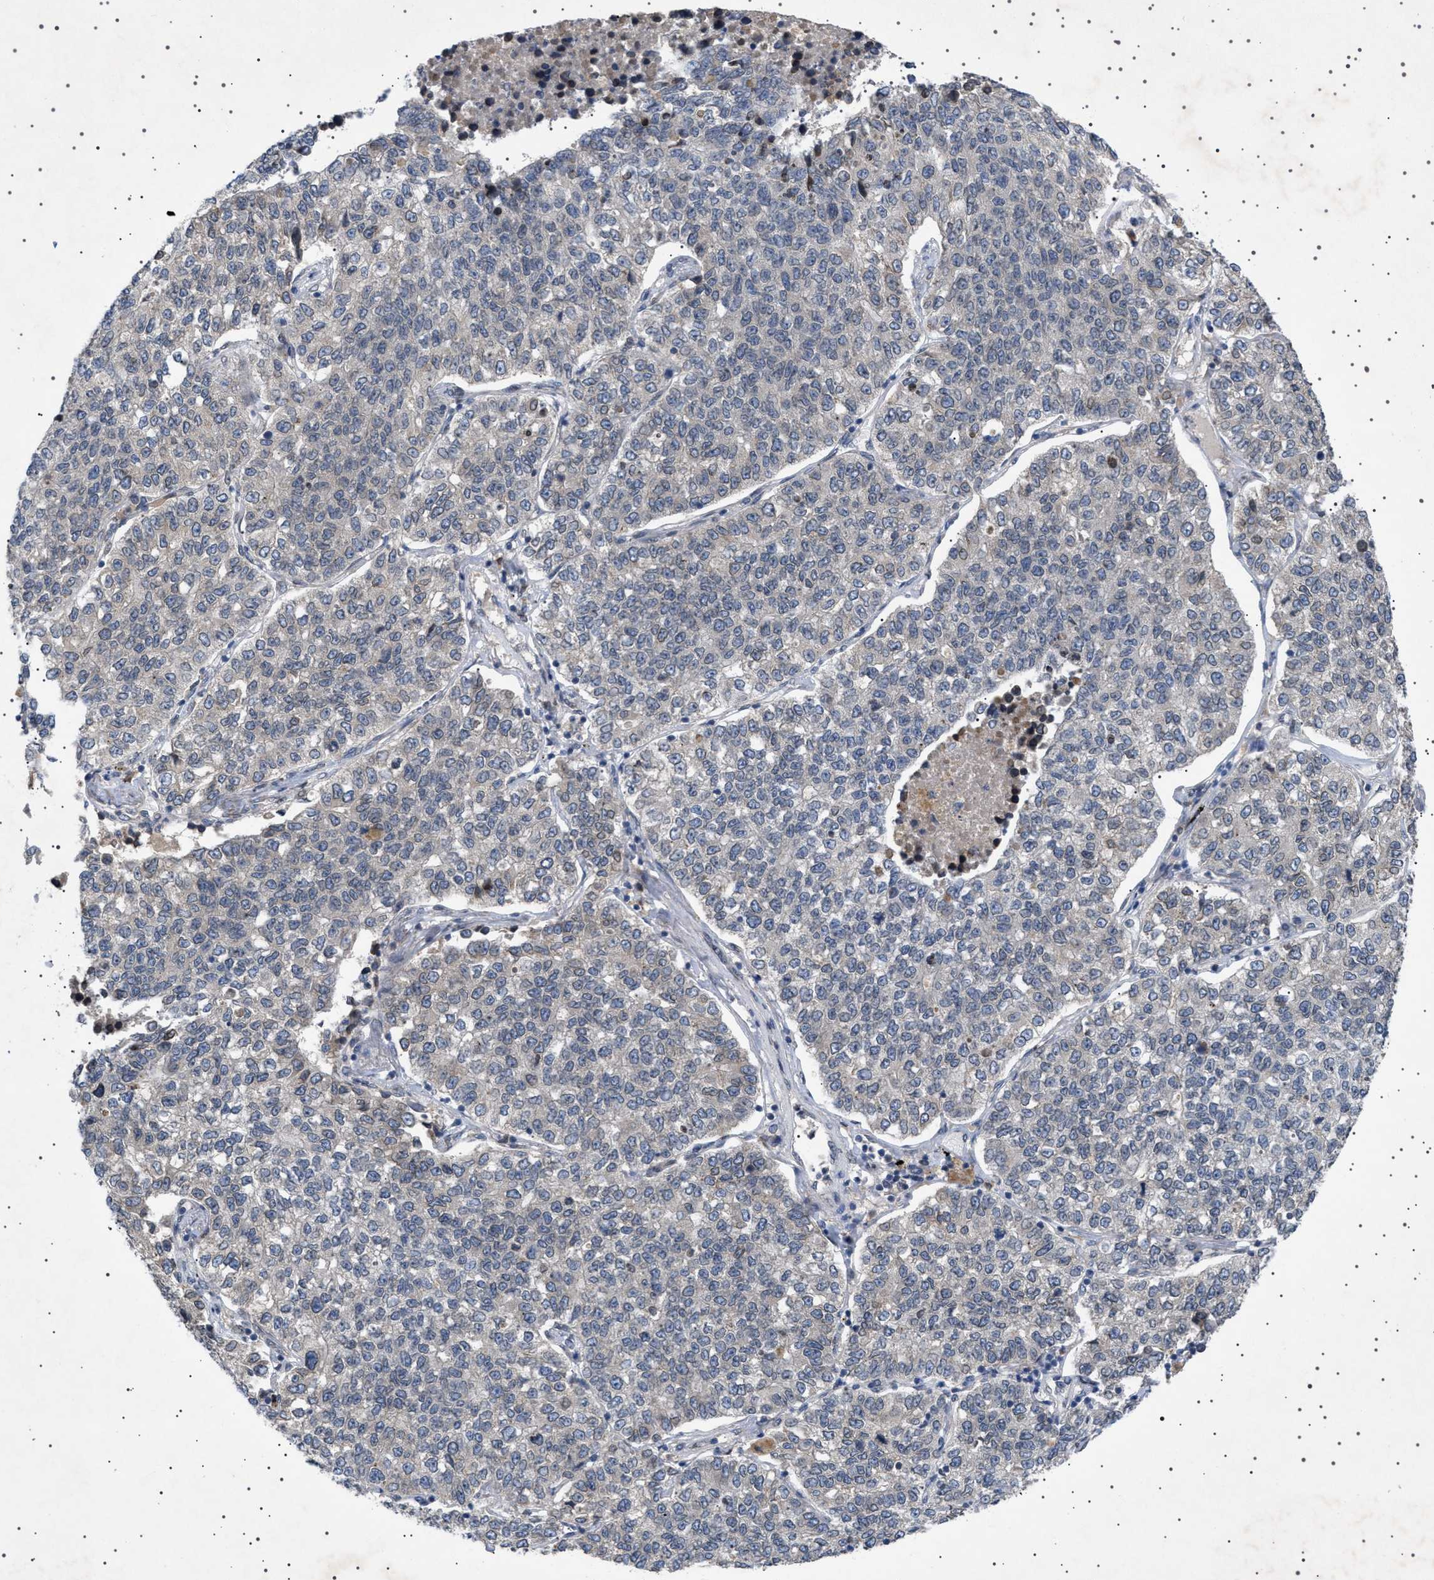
{"staining": {"intensity": "weak", "quantity": "<25%", "location": "cytoplasmic/membranous,nuclear"}, "tissue": "lung cancer", "cell_type": "Tumor cells", "image_type": "cancer", "snomed": [{"axis": "morphology", "description": "Adenocarcinoma, NOS"}, {"axis": "topography", "description": "Lung"}], "caption": "DAB immunohistochemical staining of lung adenocarcinoma exhibits no significant expression in tumor cells.", "gene": "NUP93", "patient": {"sex": "male", "age": 49}}